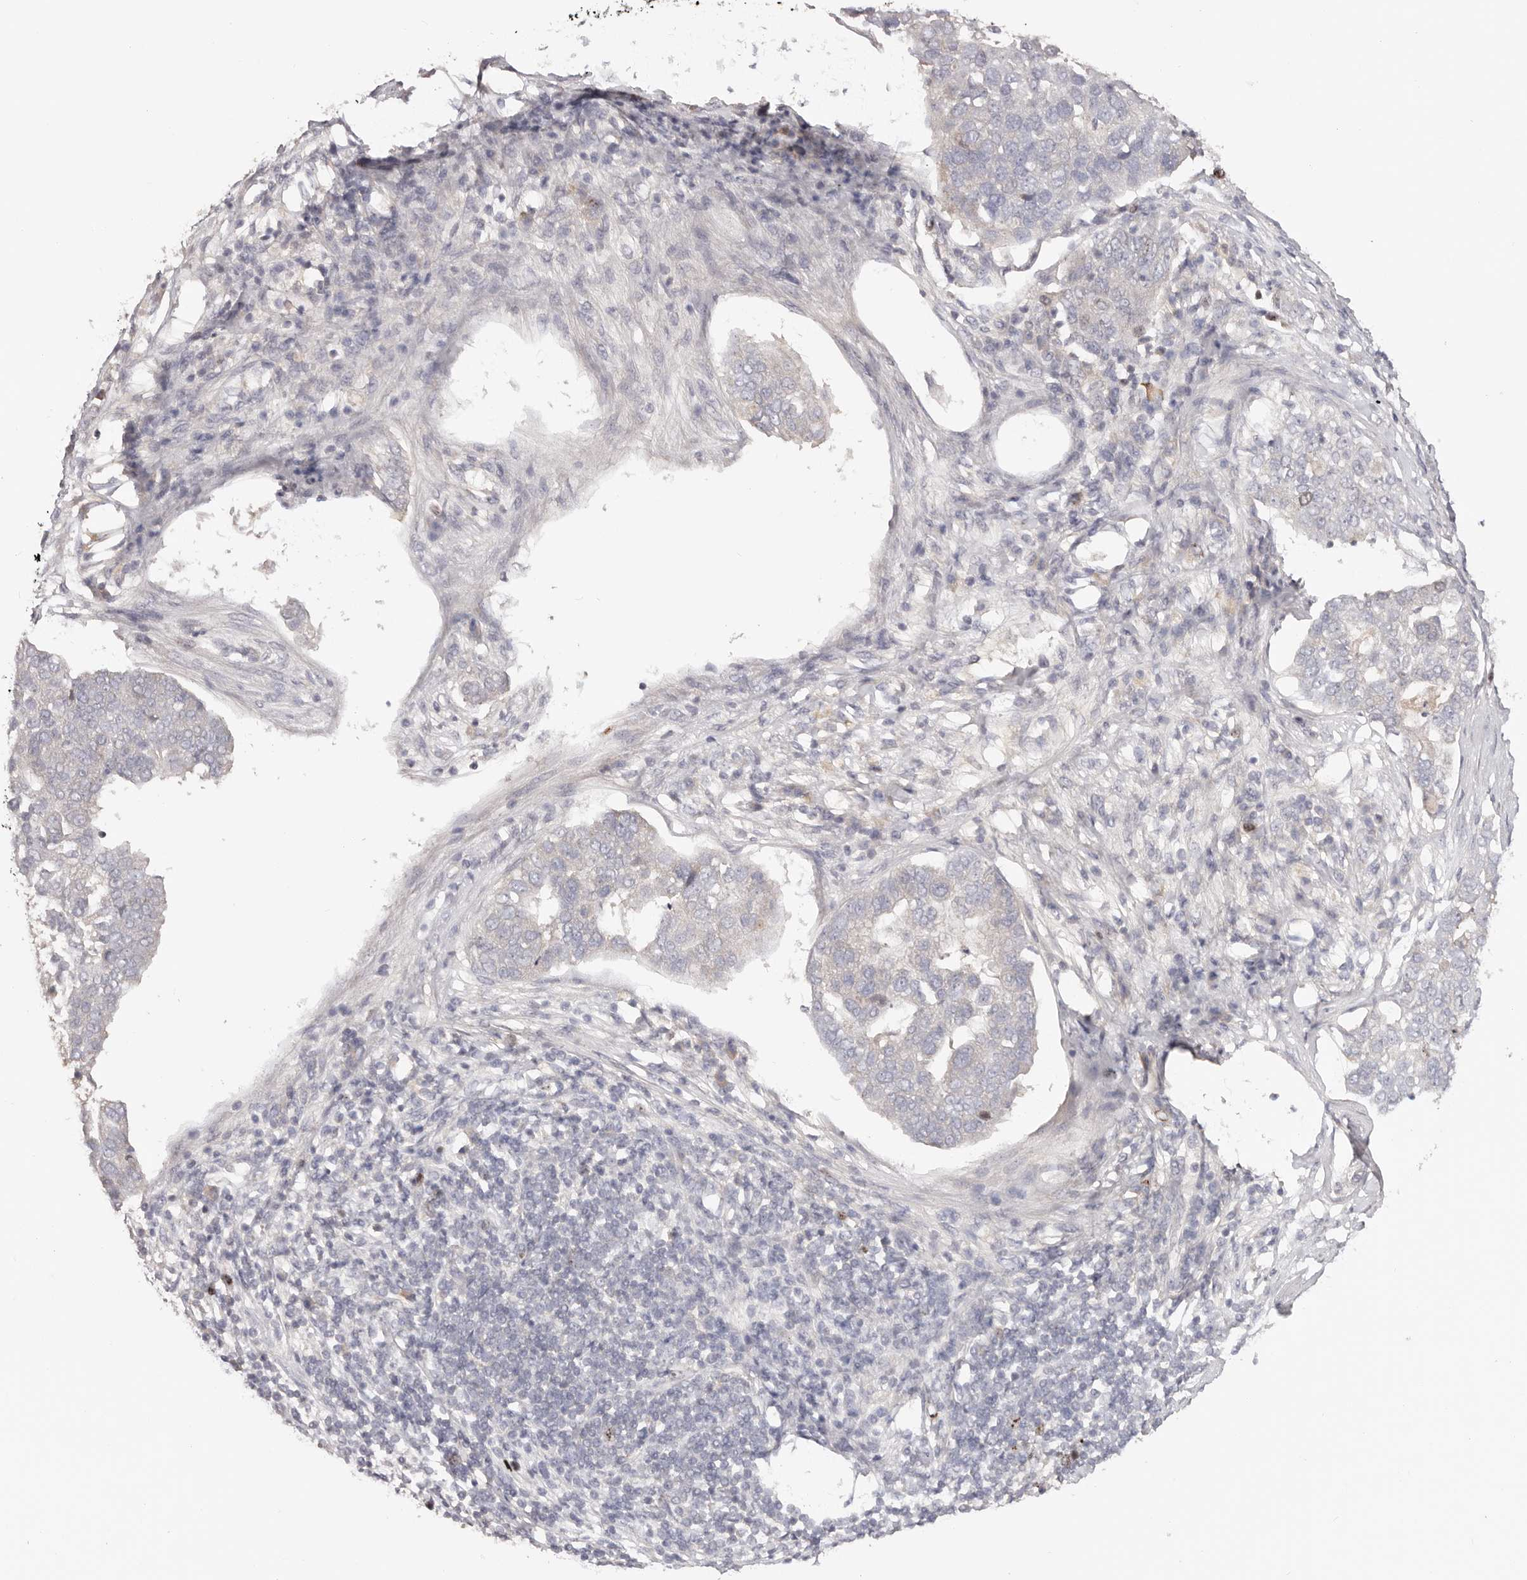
{"staining": {"intensity": "negative", "quantity": "none", "location": "none"}, "tissue": "pancreatic cancer", "cell_type": "Tumor cells", "image_type": "cancer", "snomed": [{"axis": "morphology", "description": "Adenocarcinoma, NOS"}, {"axis": "topography", "description": "Pancreas"}], "caption": "There is no significant positivity in tumor cells of pancreatic cancer.", "gene": "CCDC190", "patient": {"sex": "female", "age": 61}}